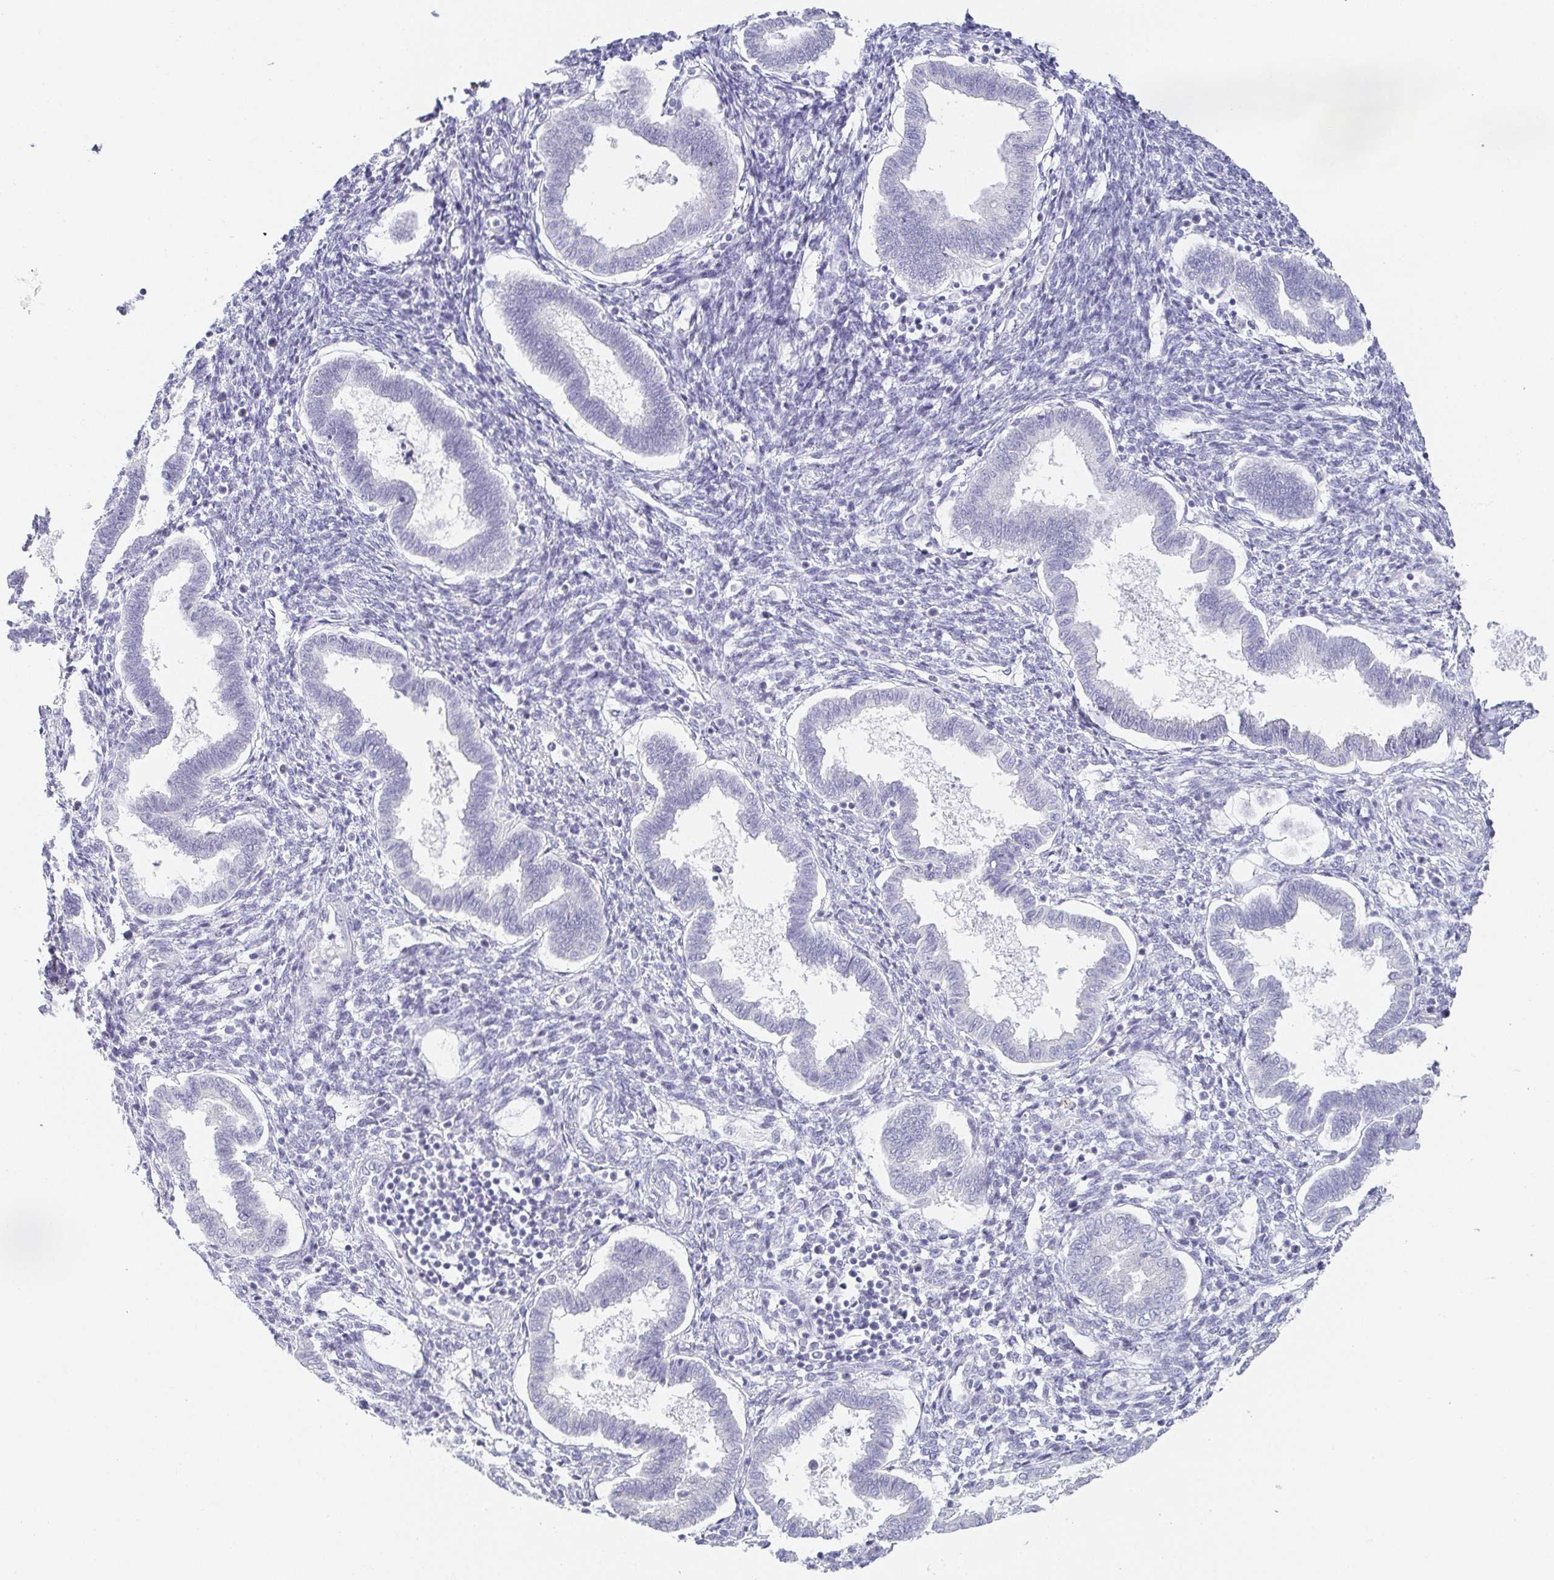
{"staining": {"intensity": "negative", "quantity": "none", "location": "none"}, "tissue": "endometrium", "cell_type": "Cells in endometrial stroma", "image_type": "normal", "snomed": [{"axis": "morphology", "description": "Normal tissue, NOS"}, {"axis": "topography", "description": "Endometrium"}], "caption": "A histopathology image of endometrium stained for a protein reveals no brown staining in cells in endometrial stroma. The staining is performed using DAB (3,3'-diaminobenzidine) brown chromogen with nuclei counter-stained in using hematoxylin.", "gene": "PRR27", "patient": {"sex": "female", "age": 24}}